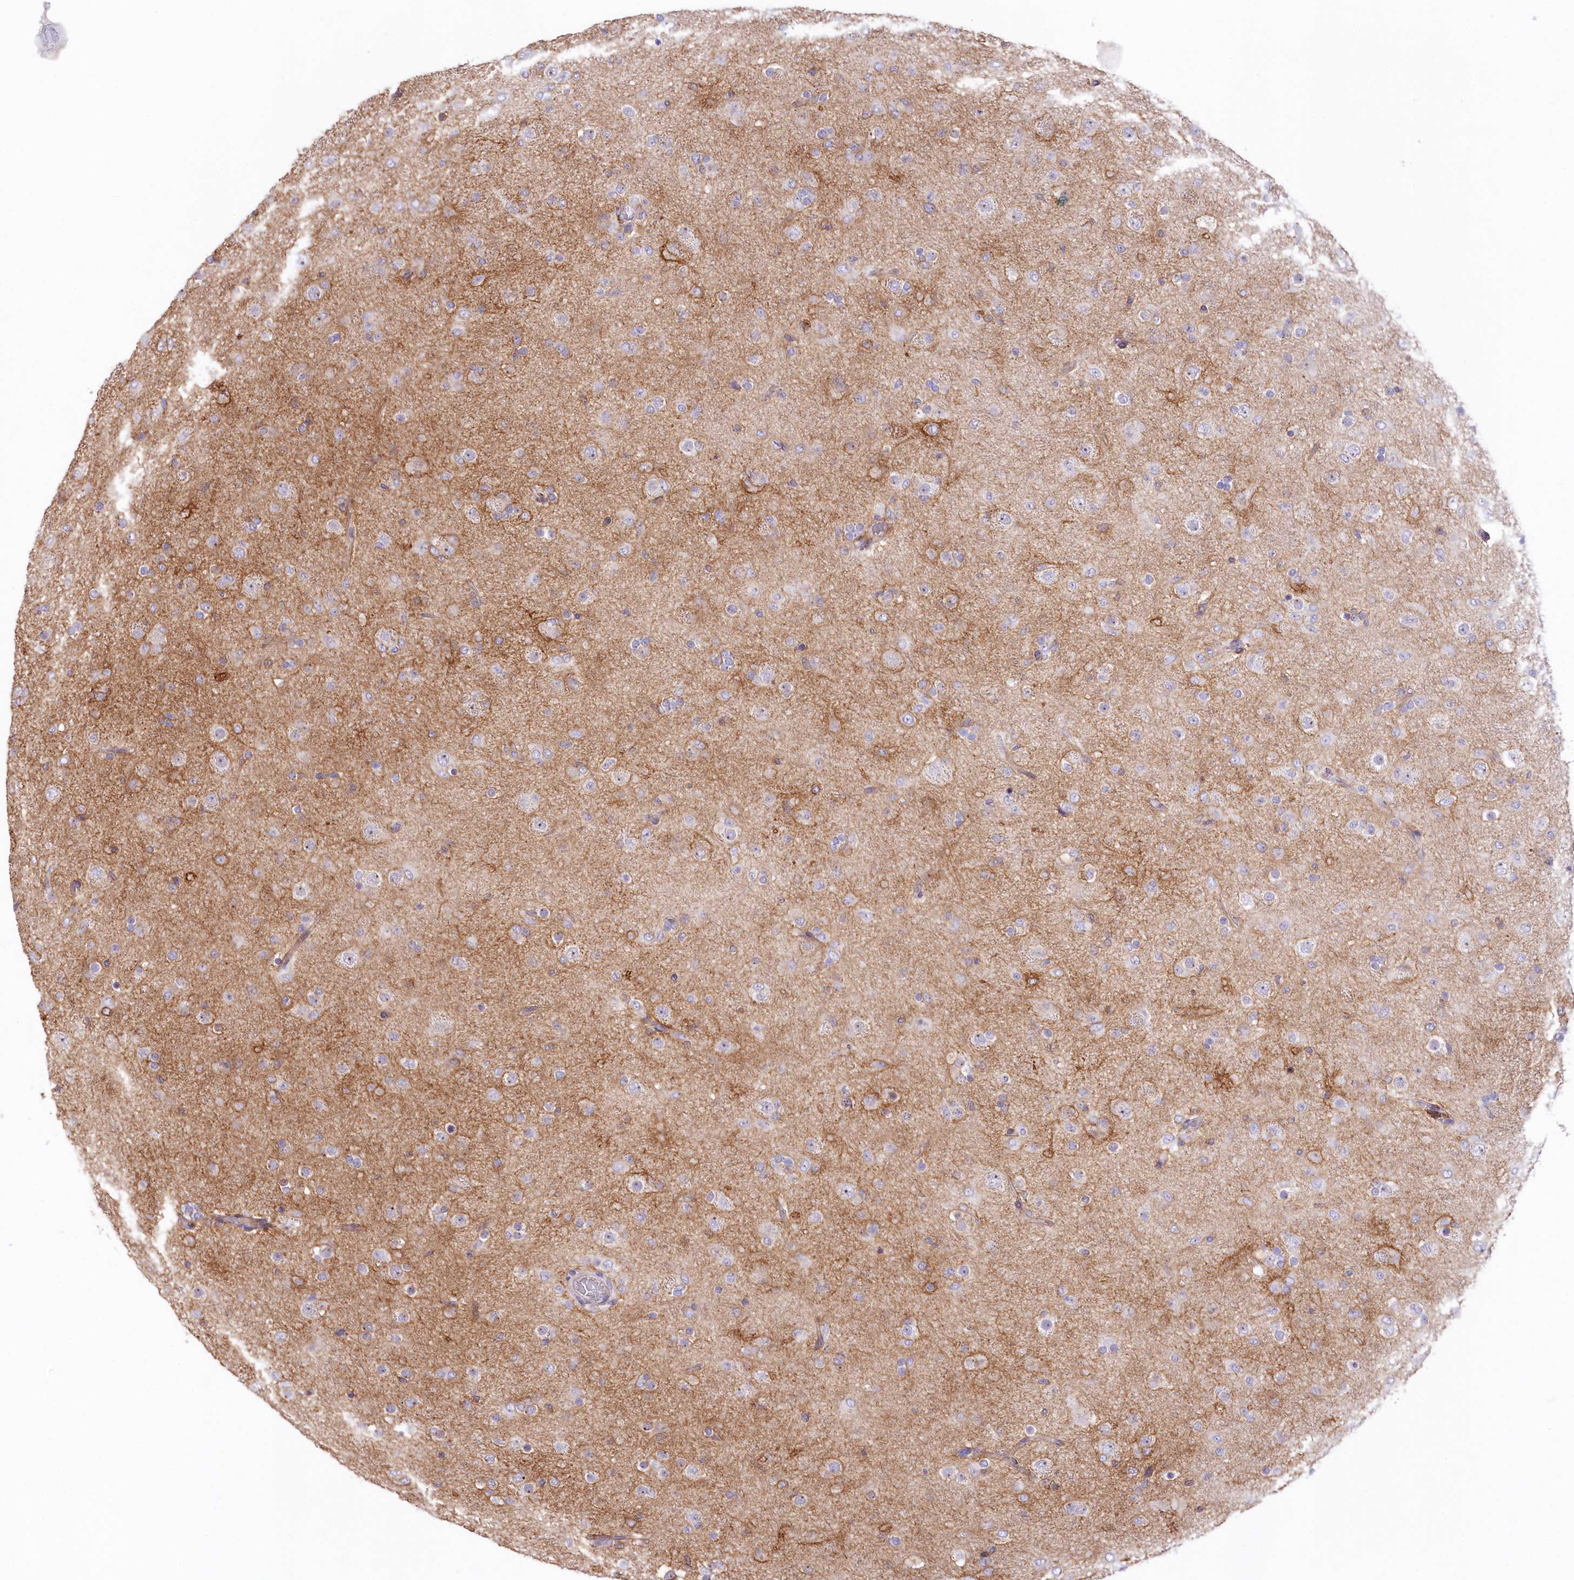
{"staining": {"intensity": "negative", "quantity": "none", "location": "none"}, "tissue": "glioma", "cell_type": "Tumor cells", "image_type": "cancer", "snomed": [{"axis": "morphology", "description": "Glioma, malignant, Low grade"}, {"axis": "topography", "description": "Brain"}], "caption": "An immunohistochemistry photomicrograph of malignant low-grade glioma is shown. There is no staining in tumor cells of malignant low-grade glioma.", "gene": "SLC6A11", "patient": {"sex": "male", "age": 65}}